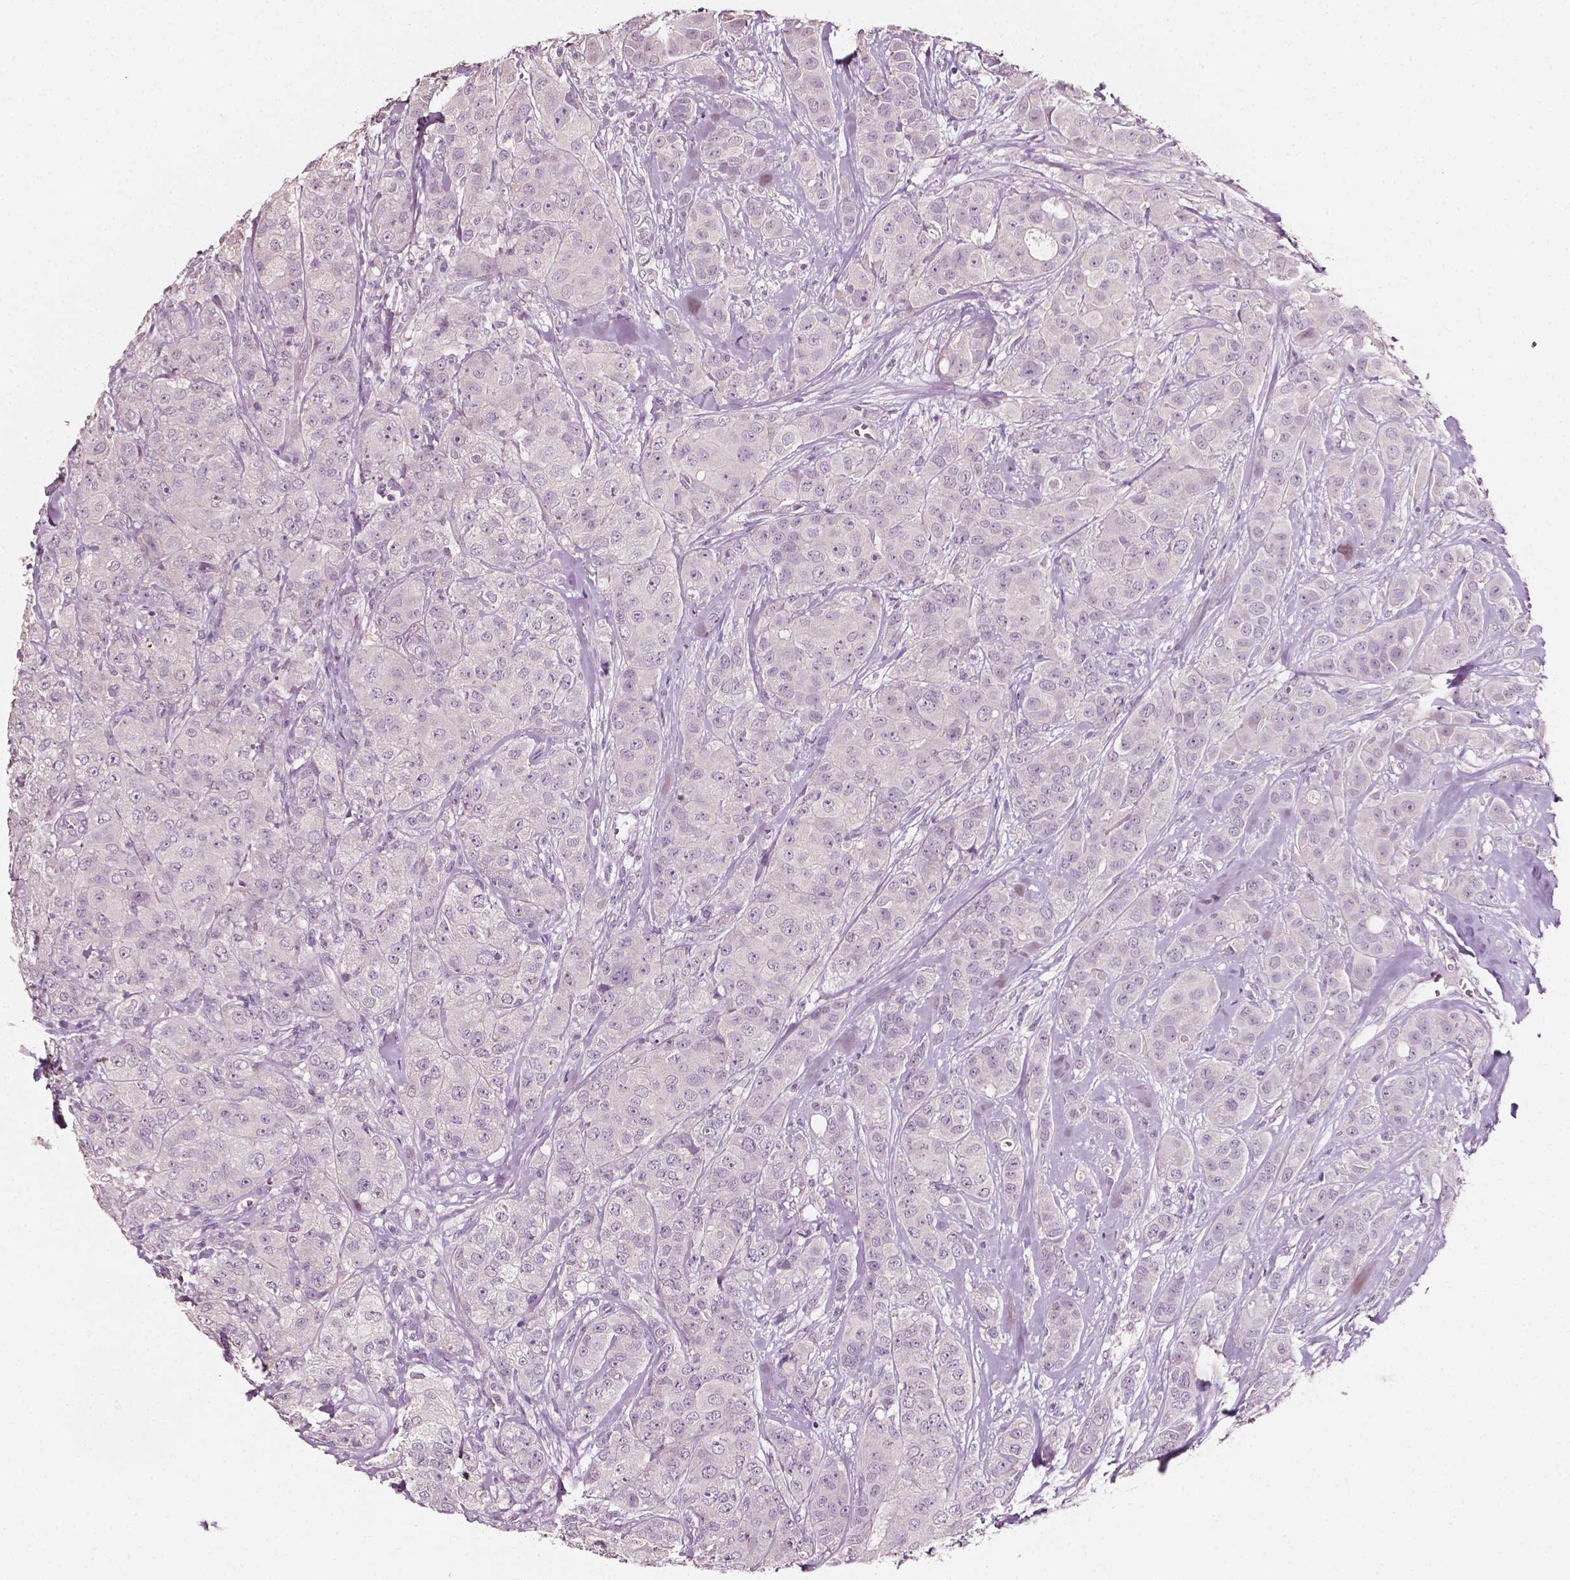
{"staining": {"intensity": "negative", "quantity": "none", "location": "none"}, "tissue": "breast cancer", "cell_type": "Tumor cells", "image_type": "cancer", "snomed": [{"axis": "morphology", "description": "Duct carcinoma"}, {"axis": "topography", "description": "Breast"}], "caption": "DAB (3,3'-diaminobenzidine) immunohistochemical staining of human infiltrating ductal carcinoma (breast) exhibits no significant staining in tumor cells.", "gene": "PLA2R1", "patient": {"sex": "female", "age": 43}}